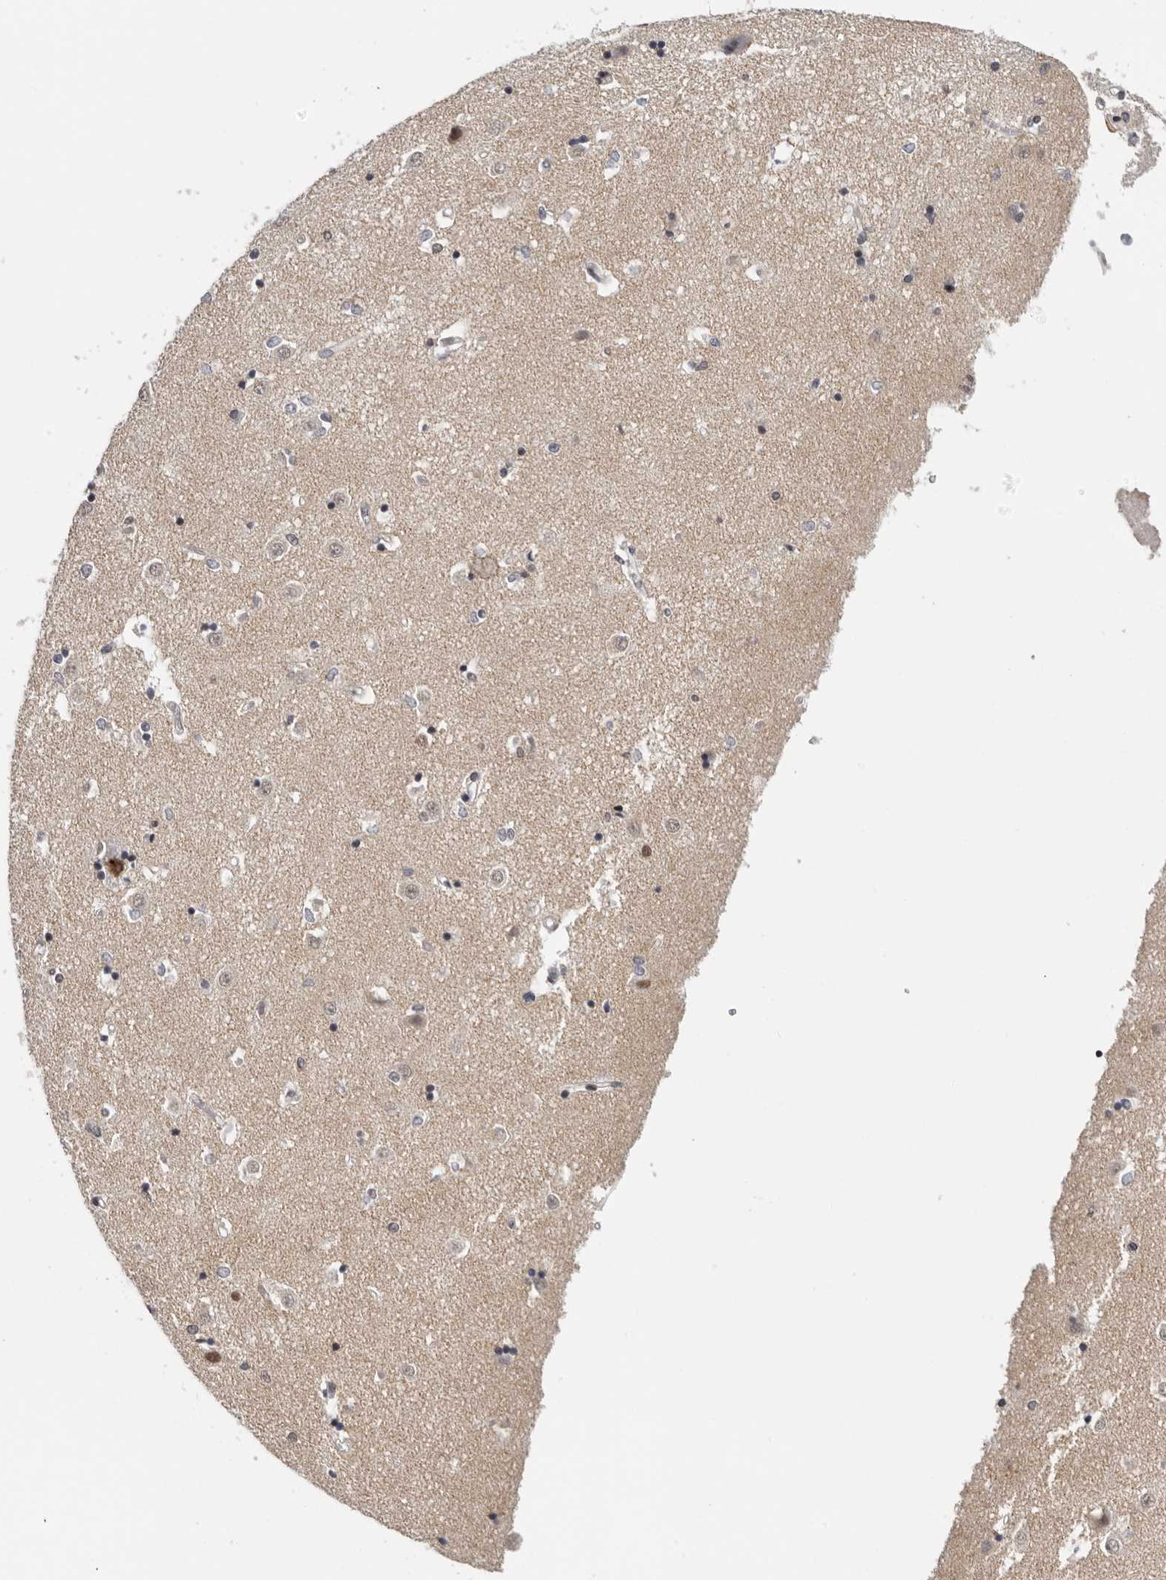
{"staining": {"intensity": "negative", "quantity": "none", "location": "none"}, "tissue": "caudate", "cell_type": "Glial cells", "image_type": "normal", "snomed": [{"axis": "morphology", "description": "Normal tissue, NOS"}, {"axis": "topography", "description": "Lateral ventricle wall"}], "caption": "This histopathology image is of benign caudate stained with immunohistochemistry to label a protein in brown with the nuclei are counter-stained blue. There is no expression in glial cells.", "gene": "KIF2B", "patient": {"sex": "male", "age": 45}}